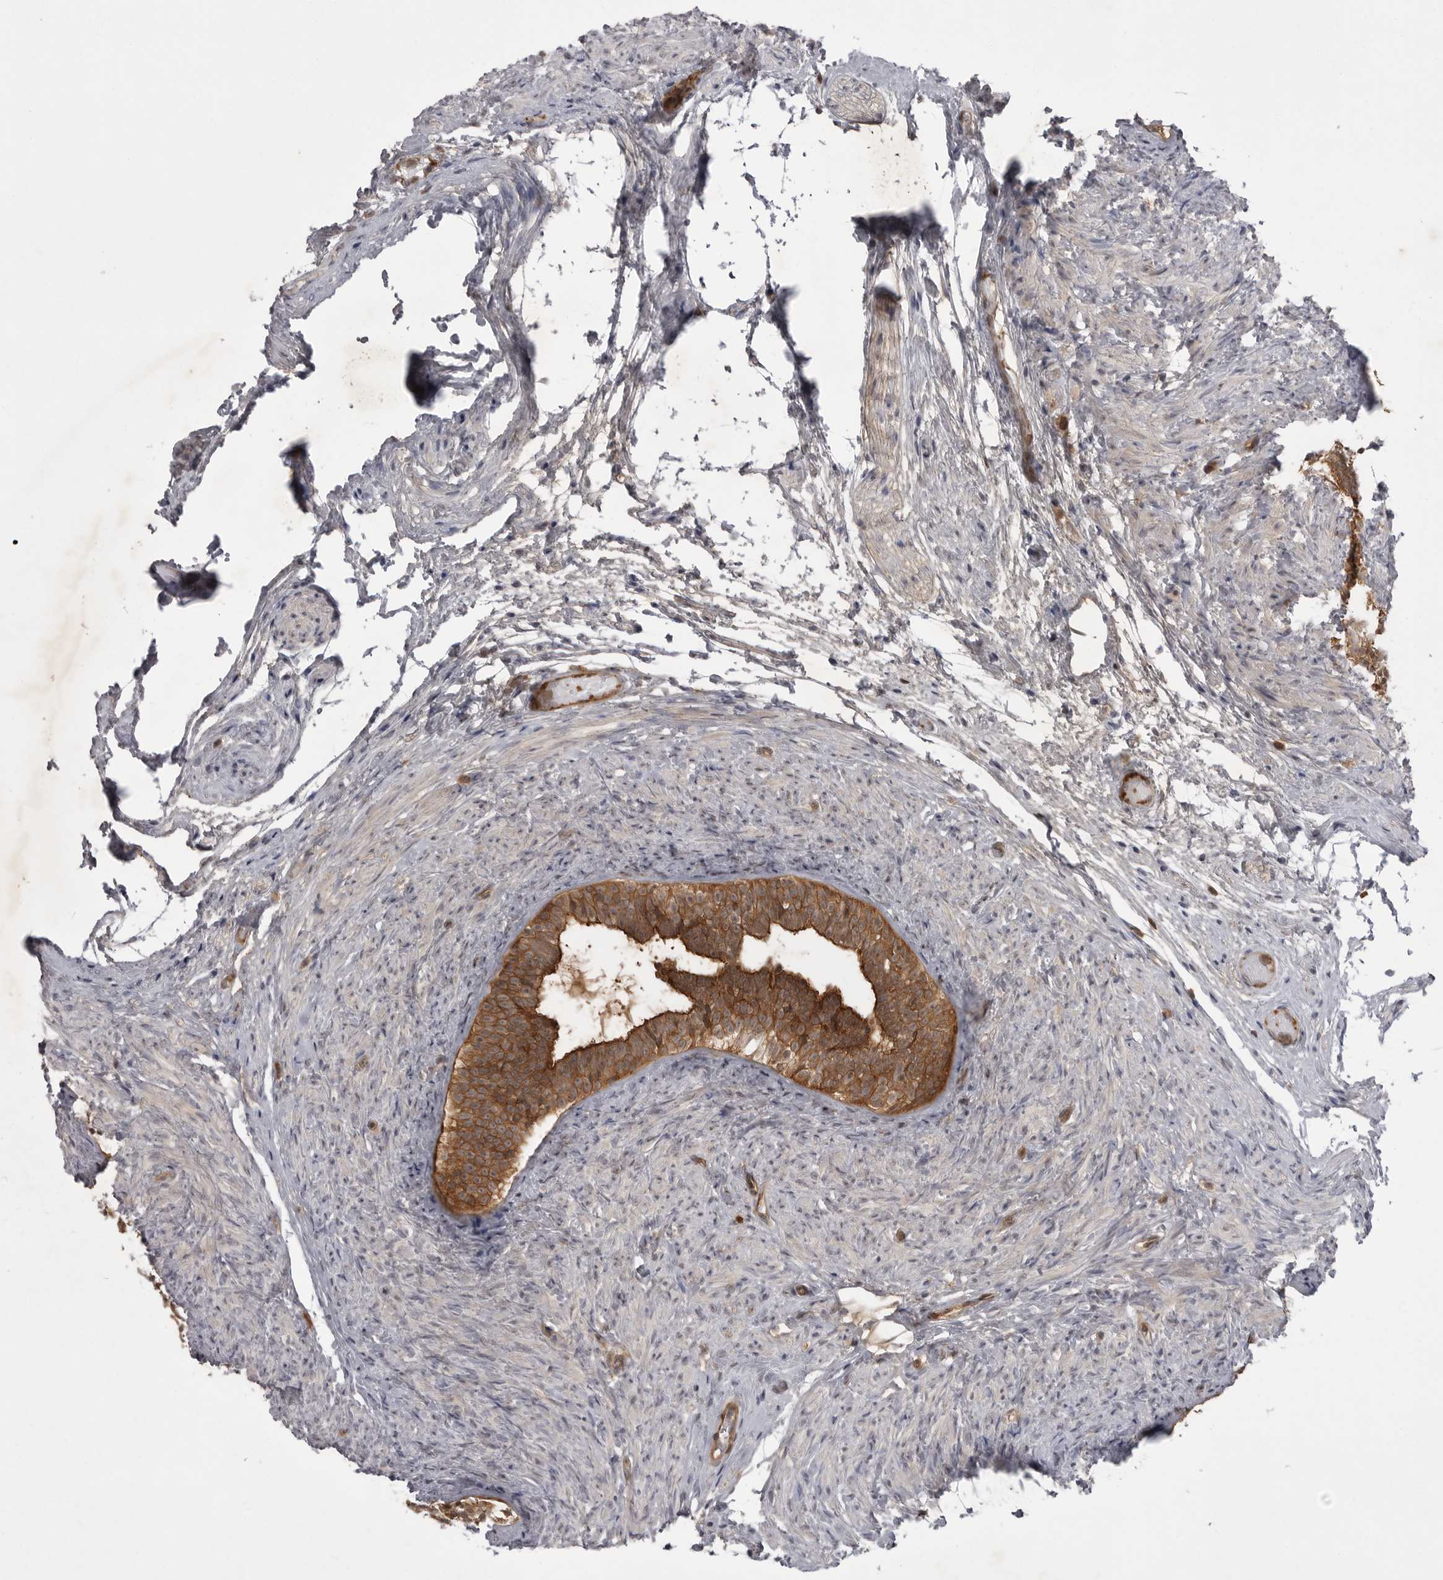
{"staining": {"intensity": "strong", "quantity": ">75%", "location": "cytoplasmic/membranous"}, "tissue": "epididymis", "cell_type": "Glandular cells", "image_type": "normal", "snomed": [{"axis": "morphology", "description": "Normal tissue, NOS"}, {"axis": "topography", "description": "Epididymis"}], "caption": "This micrograph demonstrates normal epididymis stained with immunohistochemistry to label a protein in brown. The cytoplasmic/membranous of glandular cells show strong positivity for the protein. Nuclei are counter-stained blue.", "gene": "STK24", "patient": {"sex": "male", "age": 5}}